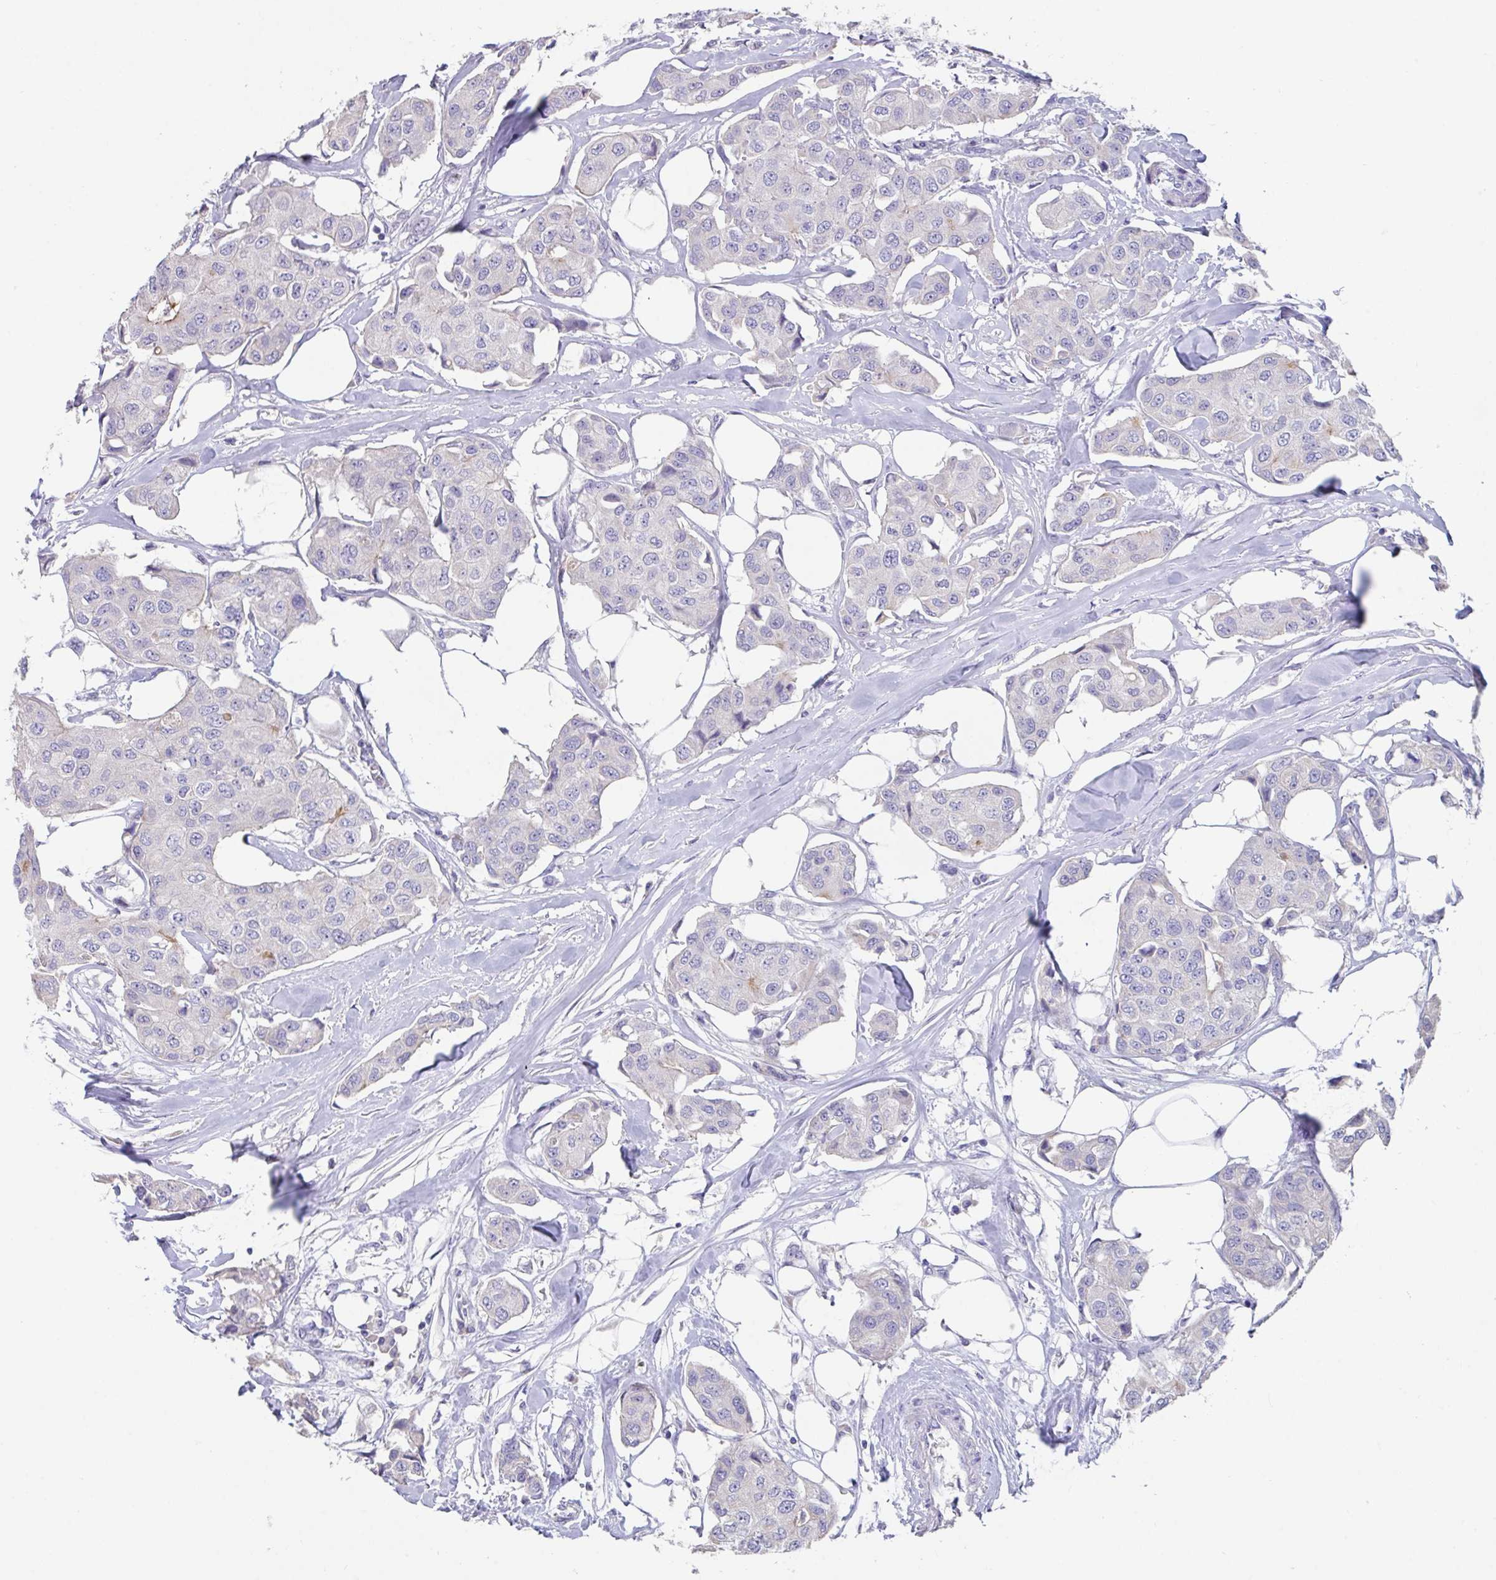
{"staining": {"intensity": "negative", "quantity": "none", "location": "none"}, "tissue": "breast cancer", "cell_type": "Tumor cells", "image_type": "cancer", "snomed": [{"axis": "morphology", "description": "Duct carcinoma"}, {"axis": "topography", "description": "Breast"}, {"axis": "topography", "description": "Lymph node"}], "caption": "This is an immunohistochemistry photomicrograph of human breast cancer (infiltrating ductal carcinoma). There is no positivity in tumor cells.", "gene": "SLC44A4", "patient": {"sex": "female", "age": 80}}